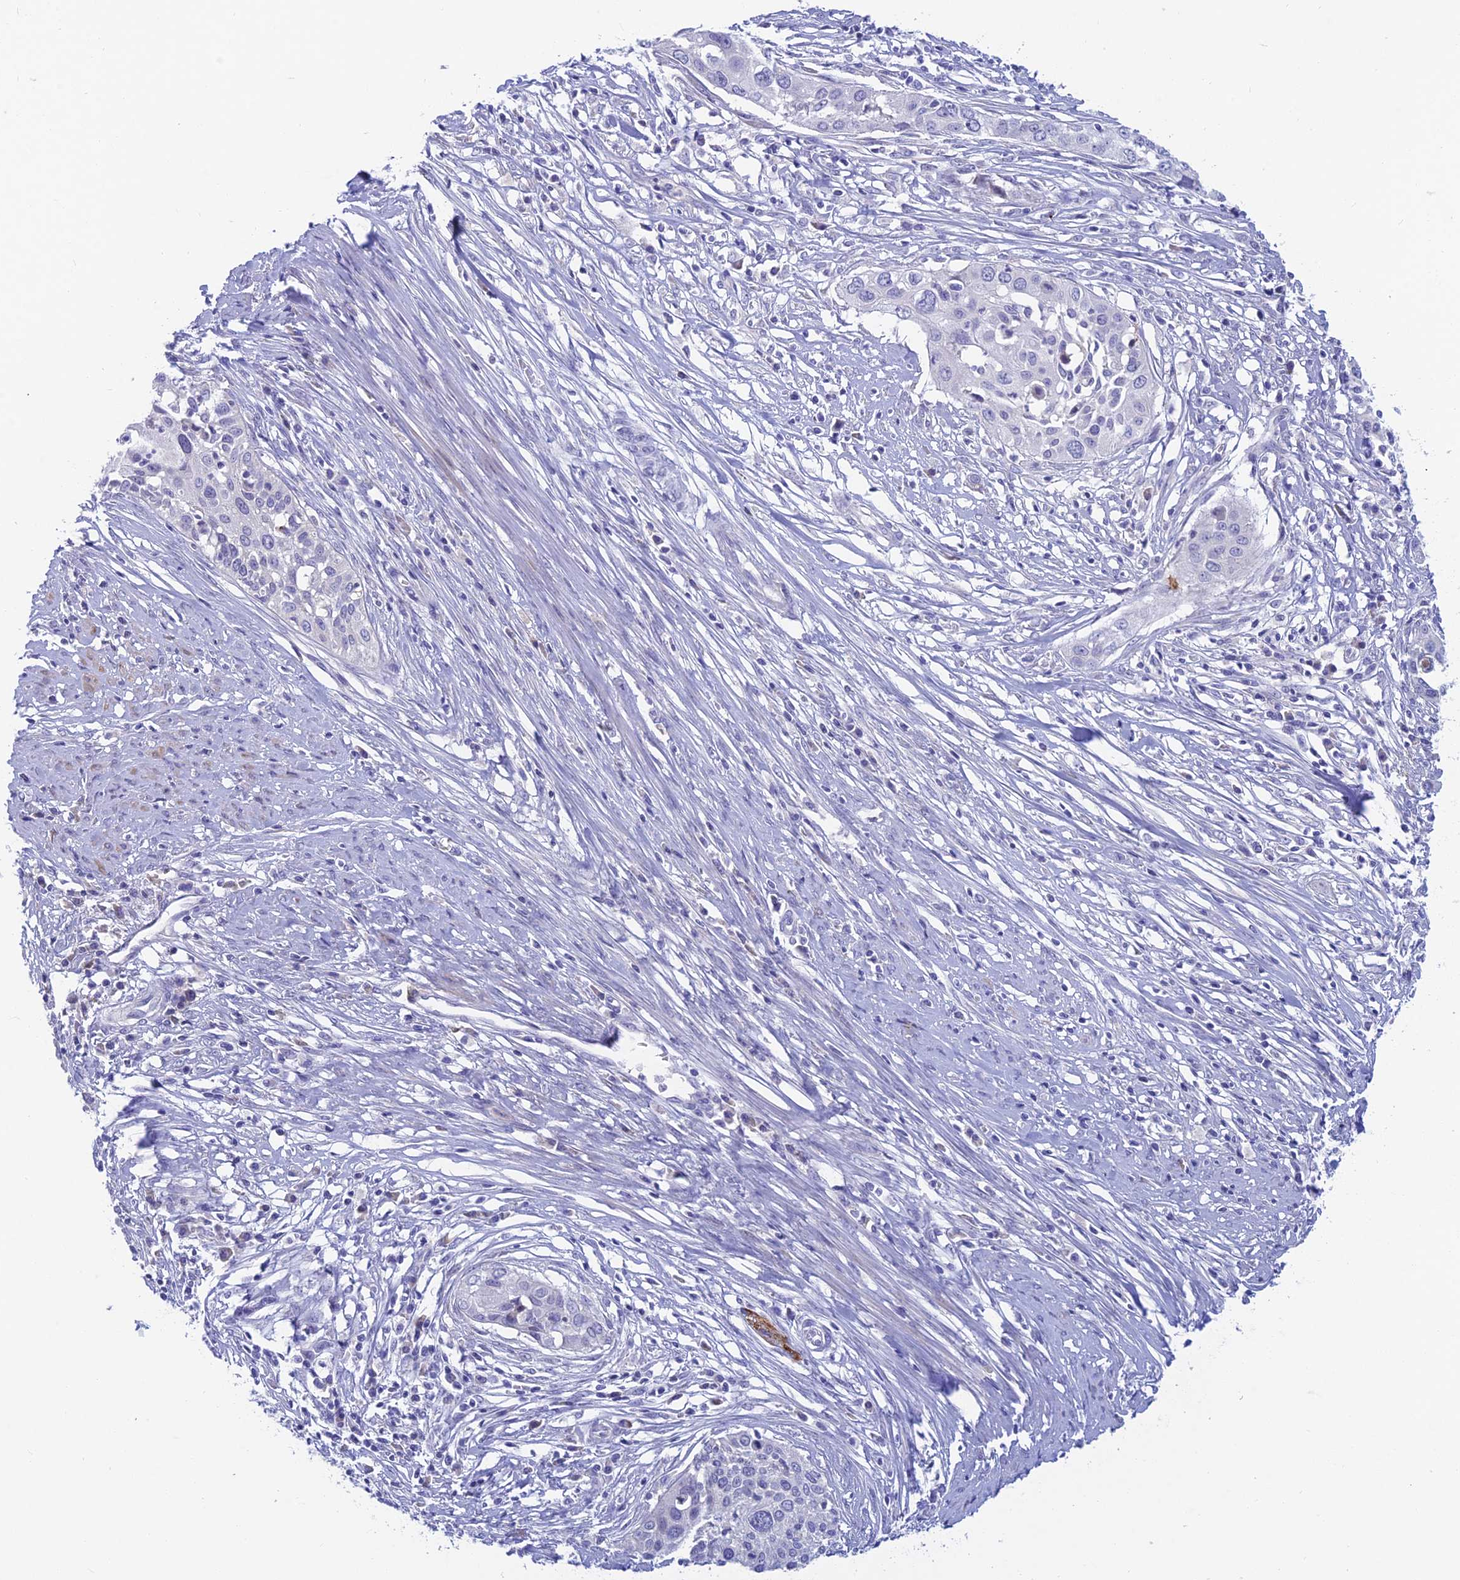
{"staining": {"intensity": "negative", "quantity": "none", "location": "none"}, "tissue": "cervical cancer", "cell_type": "Tumor cells", "image_type": "cancer", "snomed": [{"axis": "morphology", "description": "Squamous cell carcinoma, NOS"}, {"axis": "topography", "description": "Cervix"}], "caption": "Tumor cells show no significant protein positivity in cervical cancer. (Stains: DAB immunohistochemistry with hematoxylin counter stain, Microscopy: brightfield microscopy at high magnification).", "gene": "XPO7", "patient": {"sex": "female", "age": 34}}